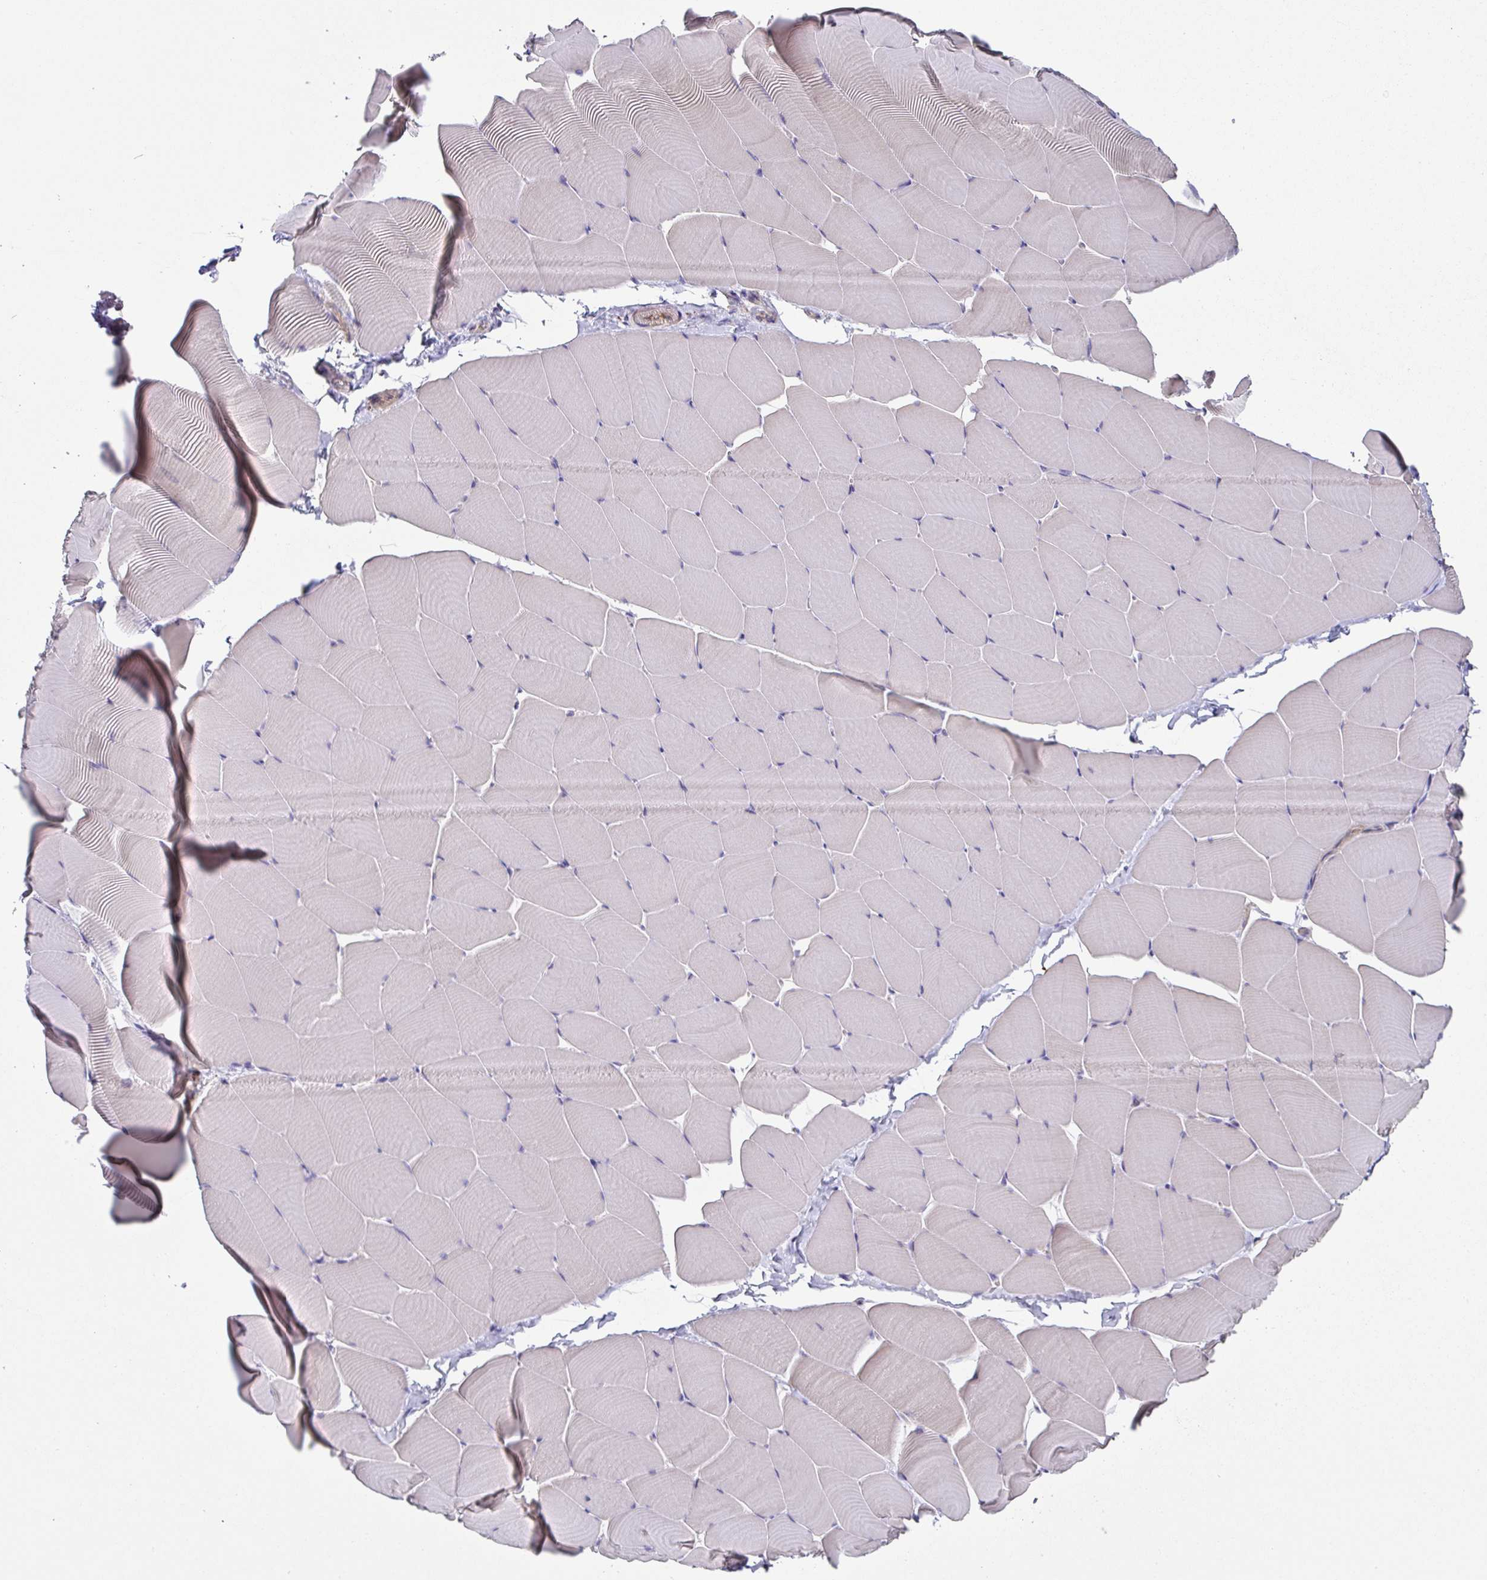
{"staining": {"intensity": "weak", "quantity": "<25%", "location": "cytoplasmic/membranous"}, "tissue": "skeletal muscle", "cell_type": "Myocytes", "image_type": "normal", "snomed": [{"axis": "morphology", "description": "Normal tissue, NOS"}, {"axis": "topography", "description": "Skeletal muscle"}], "caption": "A micrograph of skeletal muscle stained for a protein demonstrates no brown staining in myocytes.", "gene": "EIF3D", "patient": {"sex": "male", "age": 25}}